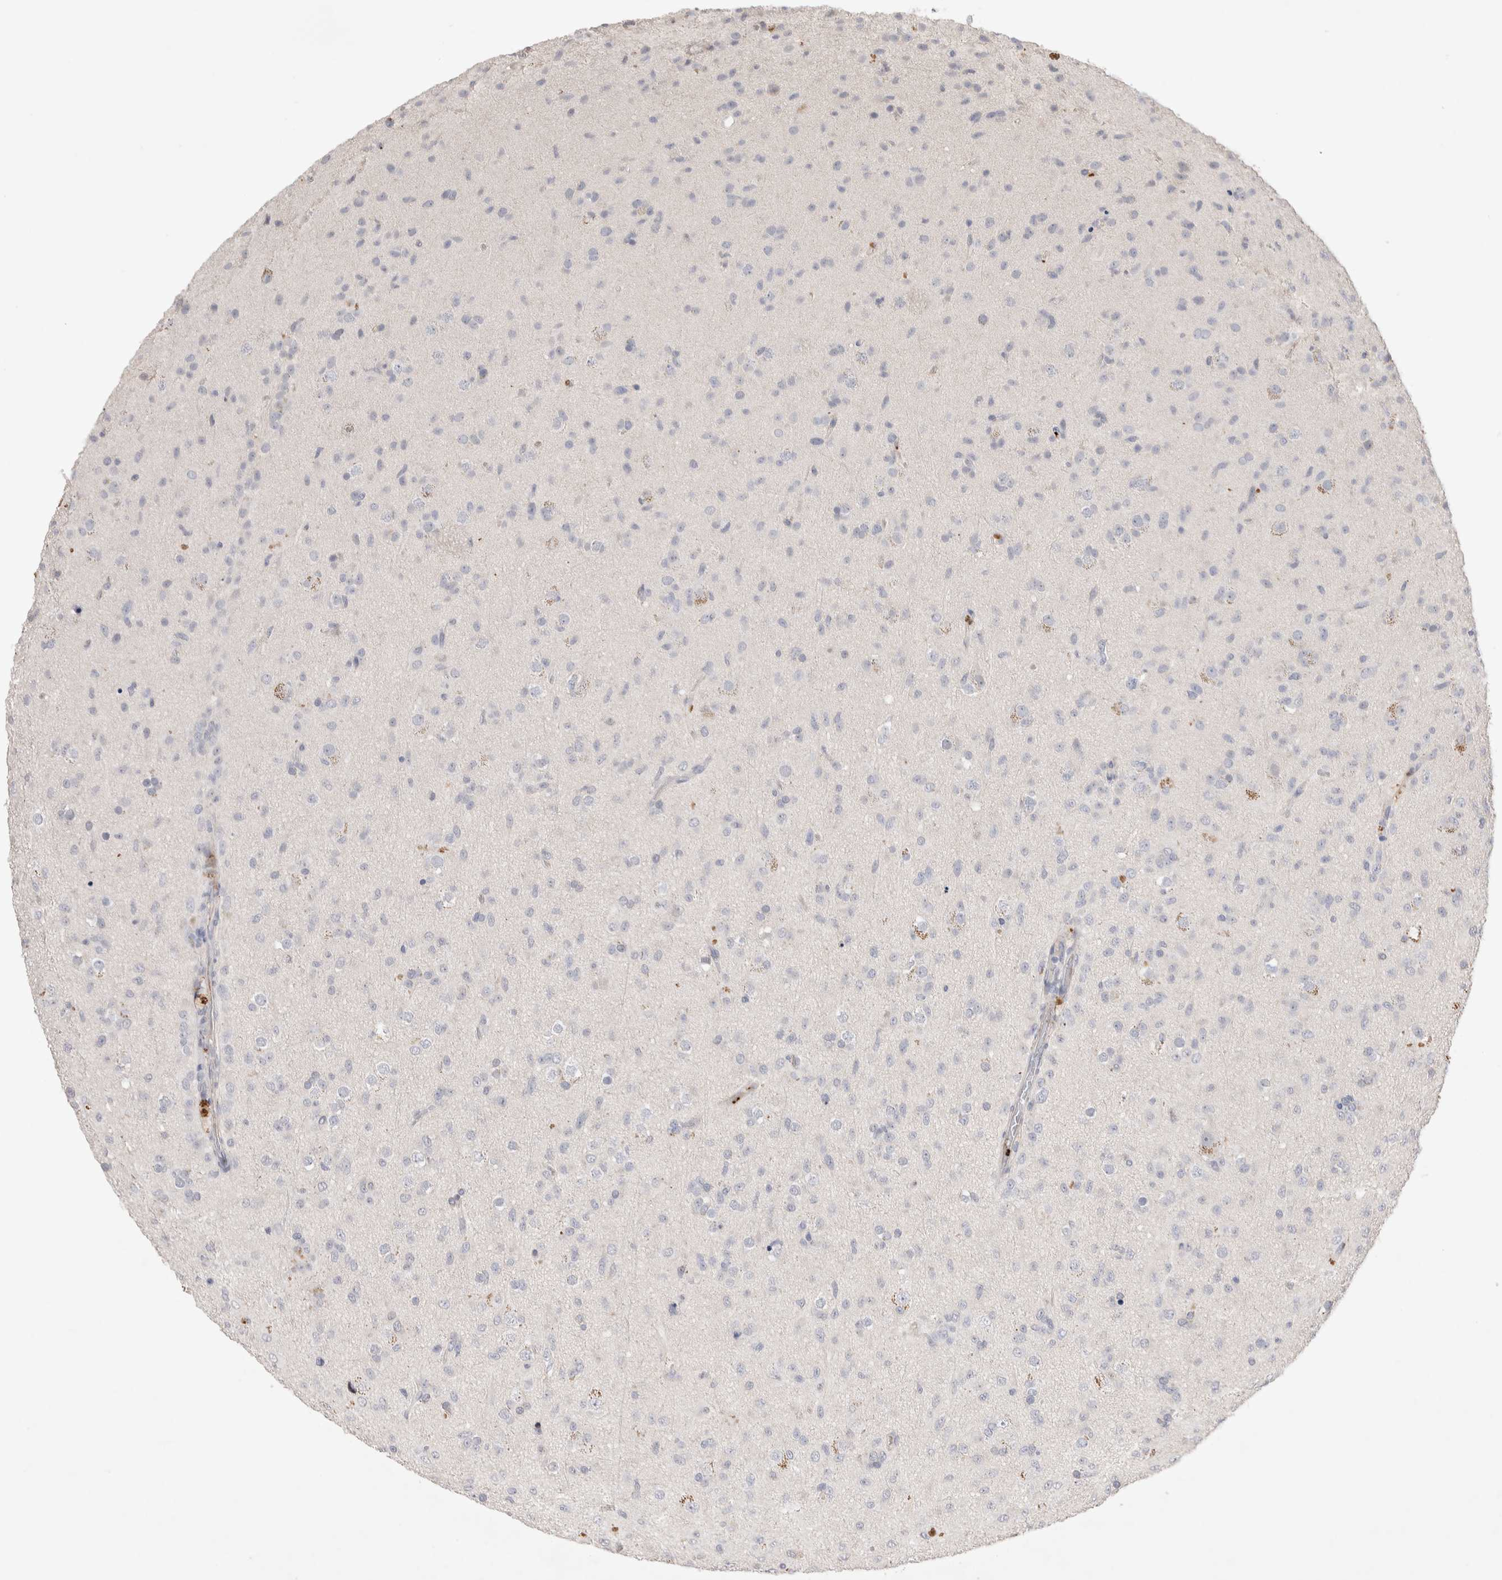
{"staining": {"intensity": "negative", "quantity": "none", "location": "none"}, "tissue": "glioma", "cell_type": "Tumor cells", "image_type": "cancer", "snomed": [{"axis": "morphology", "description": "Glioma, malignant, Low grade"}, {"axis": "topography", "description": "Brain"}], "caption": "Immunohistochemistry (IHC) photomicrograph of human malignant glioma (low-grade) stained for a protein (brown), which shows no positivity in tumor cells. The staining is performed using DAB brown chromogen with nuclei counter-stained in using hematoxylin.", "gene": "FFAR2", "patient": {"sex": "male", "age": 65}}